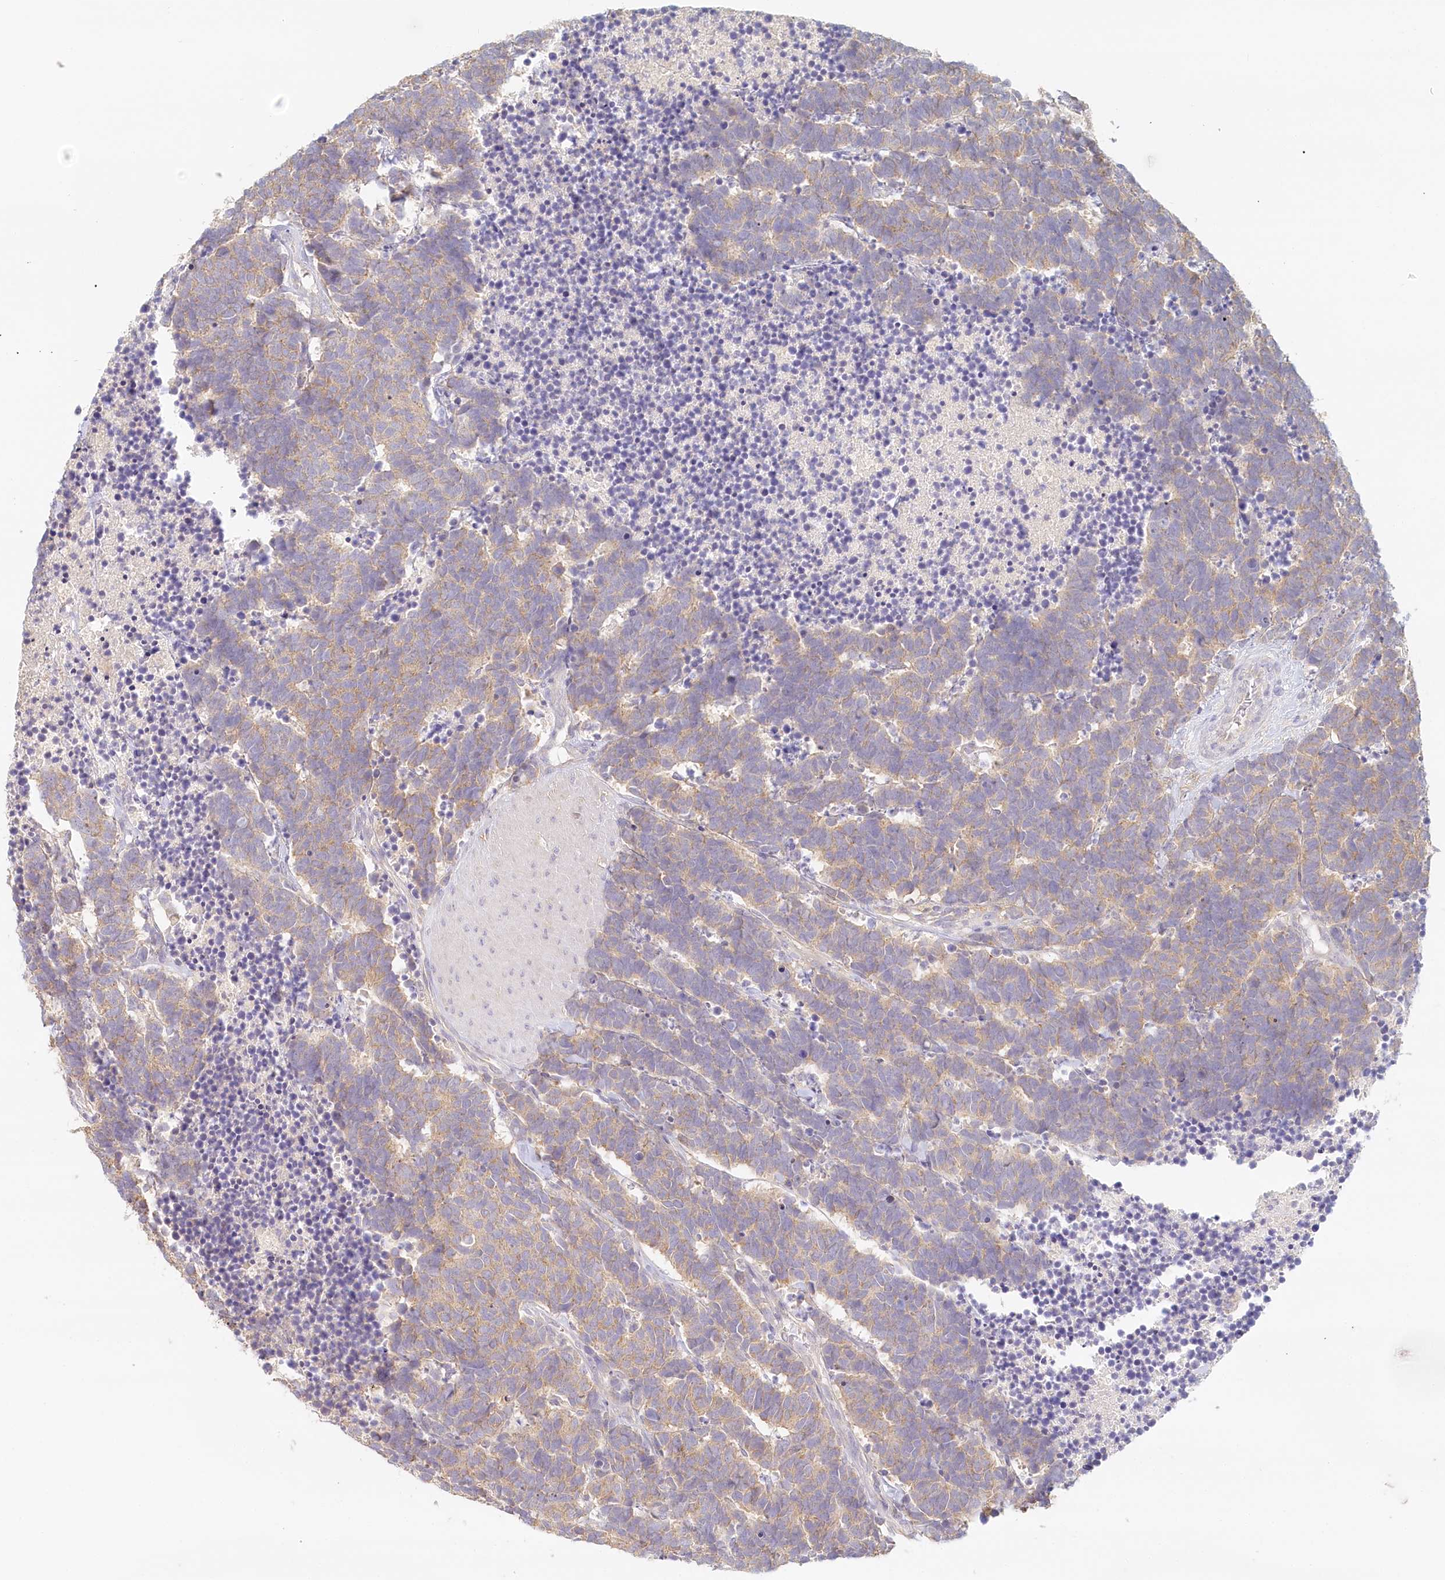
{"staining": {"intensity": "weak", "quantity": "25%-75%", "location": "cytoplasmic/membranous"}, "tissue": "carcinoid", "cell_type": "Tumor cells", "image_type": "cancer", "snomed": [{"axis": "morphology", "description": "Carcinoma, NOS"}, {"axis": "morphology", "description": "Carcinoid, malignant, NOS"}, {"axis": "topography", "description": "Urinary bladder"}], "caption": "Carcinoid stained with a protein marker displays weak staining in tumor cells.", "gene": "VSIG1", "patient": {"sex": "male", "age": 57}}